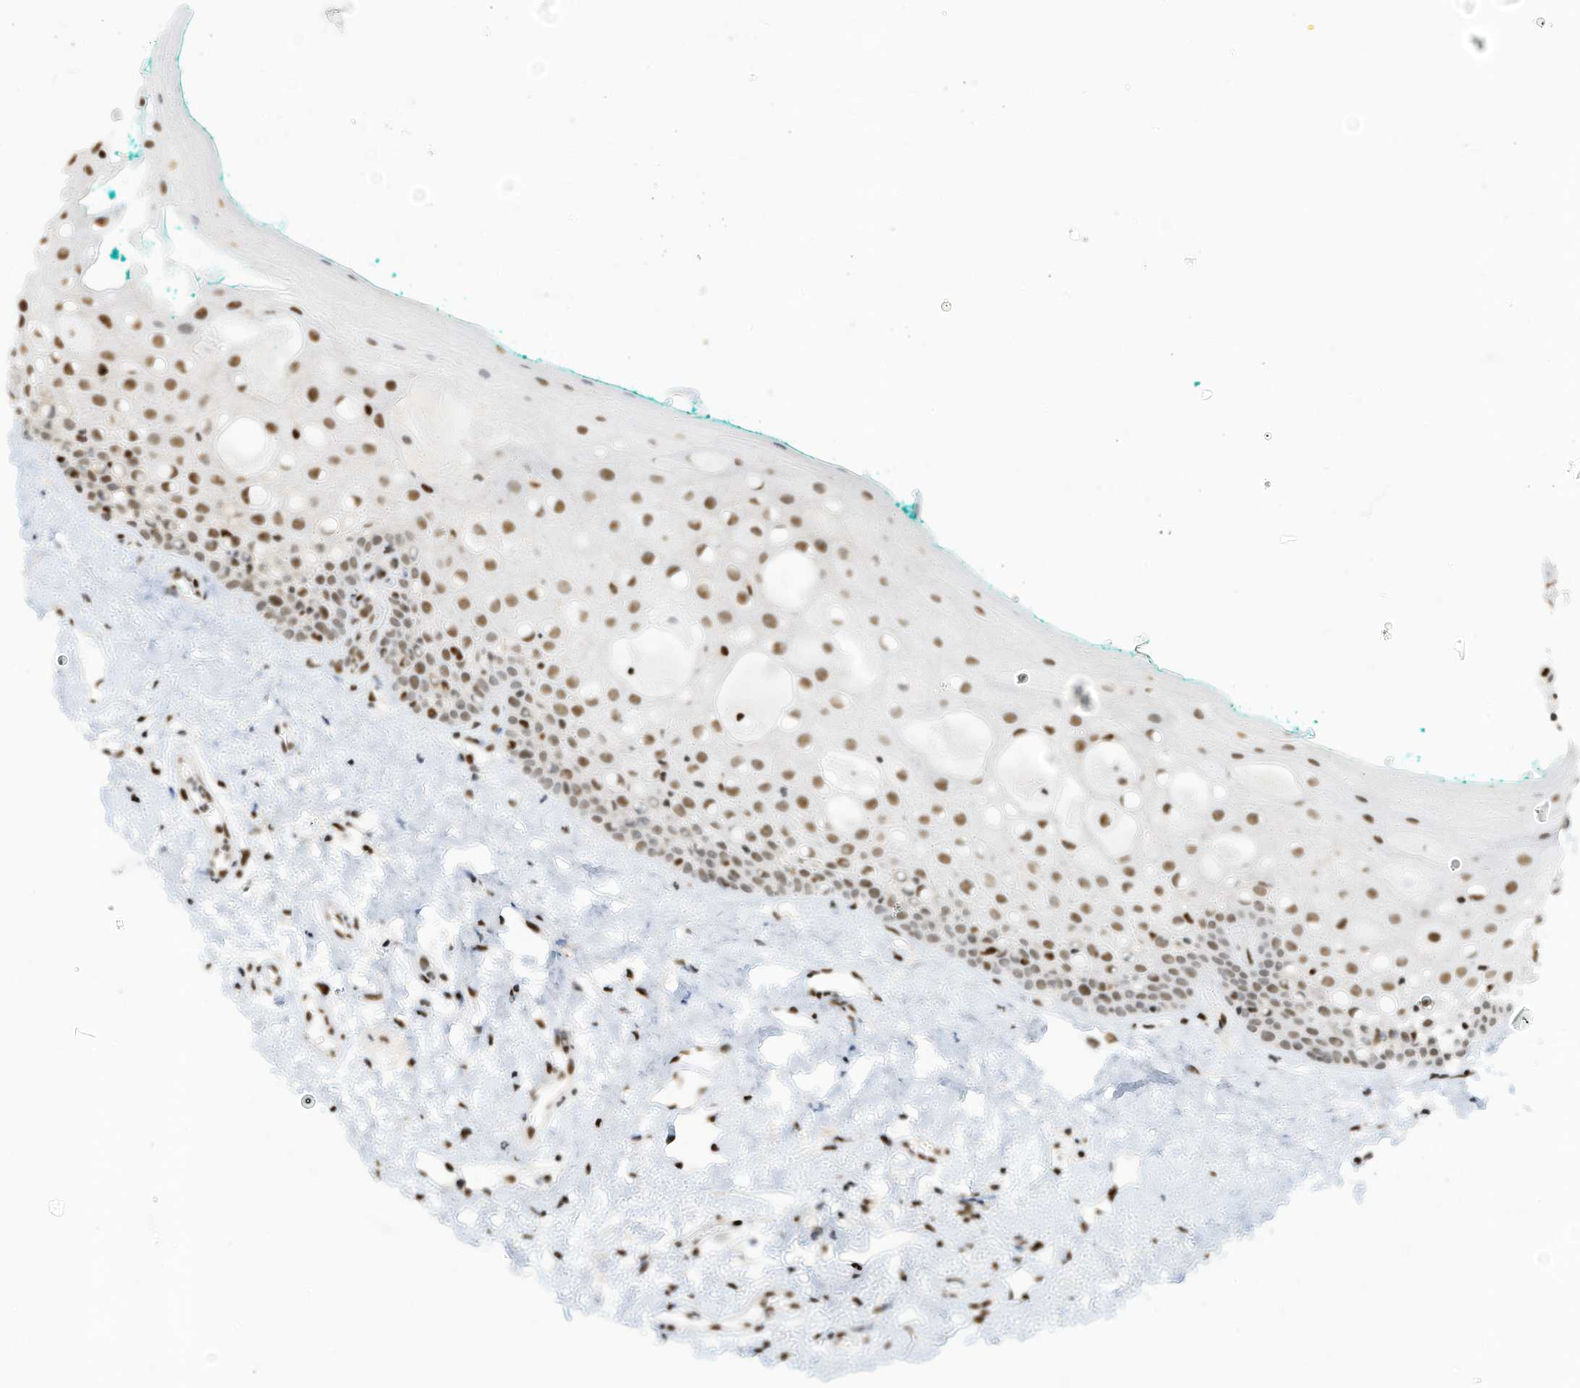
{"staining": {"intensity": "moderate", "quantity": "25%-75%", "location": "nuclear"}, "tissue": "oral mucosa", "cell_type": "Squamous epithelial cells", "image_type": "normal", "snomed": [{"axis": "morphology", "description": "Normal tissue, NOS"}, {"axis": "topography", "description": "Oral tissue"}], "caption": "IHC of normal human oral mucosa reveals medium levels of moderate nuclear staining in about 25%-75% of squamous epithelial cells. (DAB (3,3'-diaminobenzidine) IHC, brown staining for protein, blue staining for nuclei).", "gene": "SAMD15", "patient": {"sex": "female", "age": 70}}